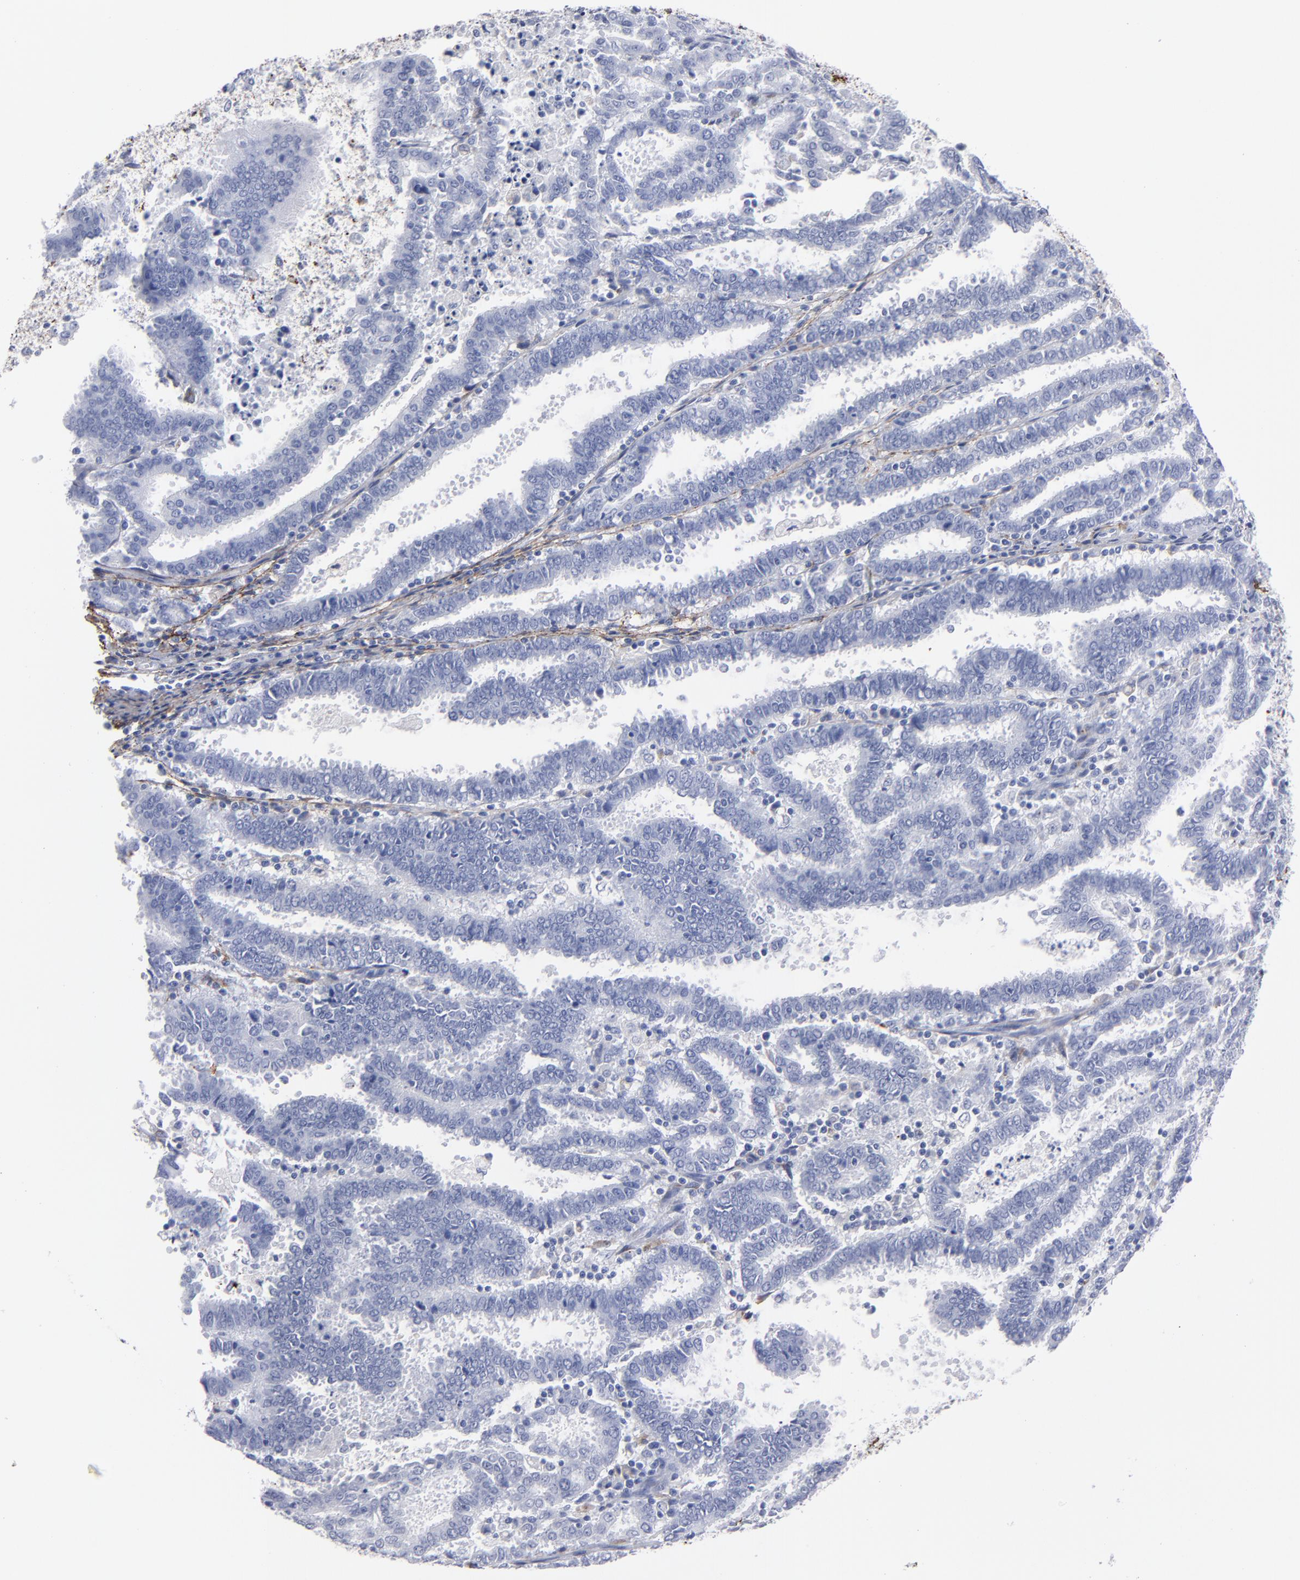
{"staining": {"intensity": "negative", "quantity": "none", "location": "none"}, "tissue": "endometrial cancer", "cell_type": "Tumor cells", "image_type": "cancer", "snomed": [{"axis": "morphology", "description": "Adenocarcinoma, NOS"}, {"axis": "topography", "description": "Uterus"}], "caption": "Immunohistochemistry (IHC) image of neoplastic tissue: adenocarcinoma (endometrial) stained with DAB shows no significant protein positivity in tumor cells. The staining was performed using DAB (3,3'-diaminobenzidine) to visualize the protein expression in brown, while the nuclei were stained in blue with hematoxylin (Magnification: 20x).", "gene": "EMILIN1", "patient": {"sex": "female", "age": 83}}